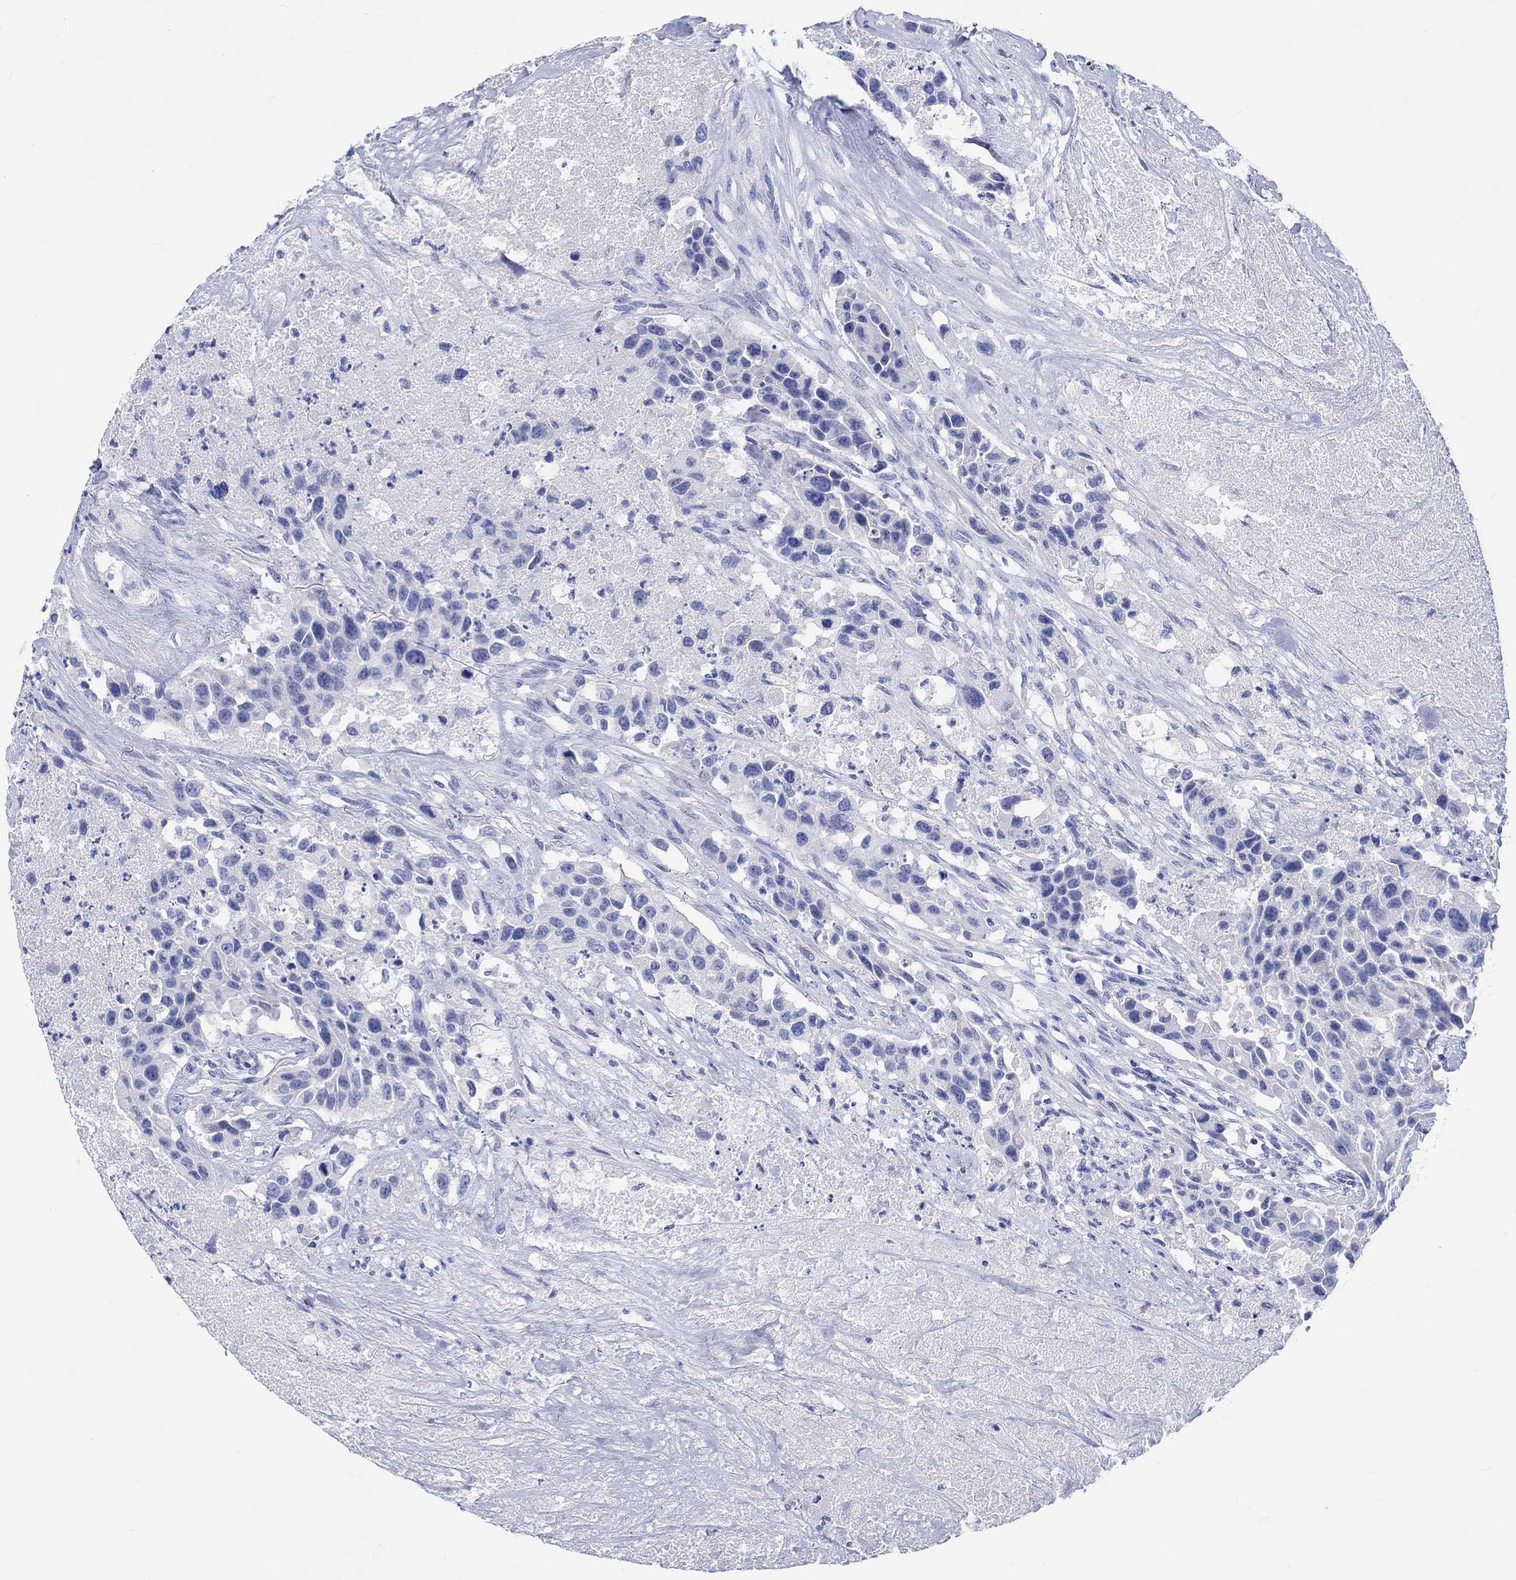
{"staining": {"intensity": "negative", "quantity": "none", "location": "none"}, "tissue": "urothelial cancer", "cell_type": "Tumor cells", "image_type": "cancer", "snomed": [{"axis": "morphology", "description": "Urothelial carcinoma, High grade"}, {"axis": "topography", "description": "Urinary bladder"}], "caption": "Tumor cells show no significant protein expression in urothelial cancer. Nuclei are stained in blue.", "gene": "CPLX2", "patient": {"sex": "female", "age": 73}}